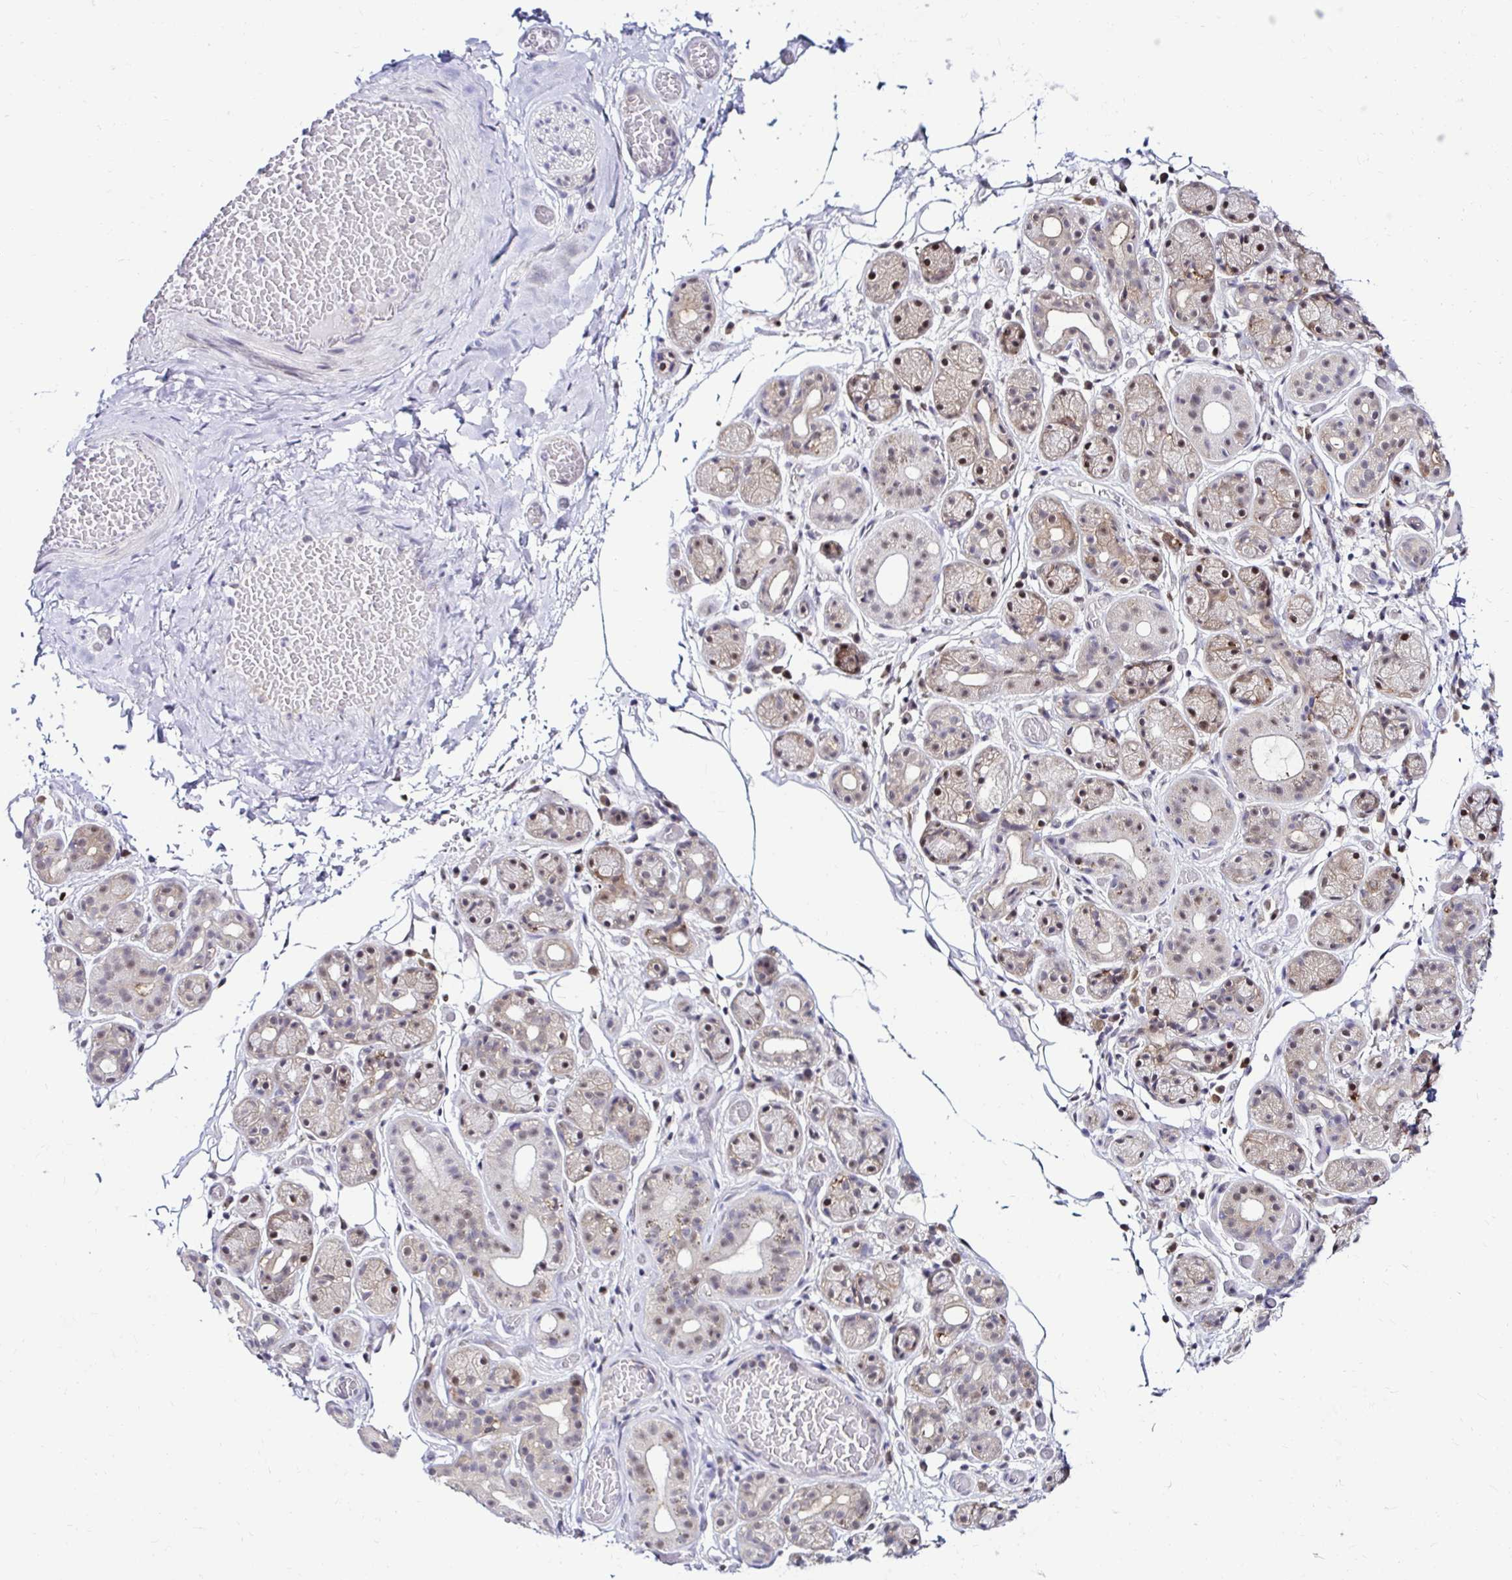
{"staining": {"intensity": "moderate", "quantity": "25%-75%", "location": "nuclear"}, "tissue": "salivary gland", "cell_type": "Glandular cells", "image_type": "normal", "snomed": [{"axis": "morphology", "description": "Normal tissue, NOS"}, {"axis": "topography", "description": "Salivary gland"}, {"axis": "topography", "description": "Peripheral nerve tissue"}], "caption": "The photomicrograph demonstrates immunohistochemical staining of unremarkable salivary gland. There is moderate nuclear staining is present in approximately 25%-75% of glandular cells.", "gene": "PSMD3", "patient": {"sex": "male", "age": 71}}